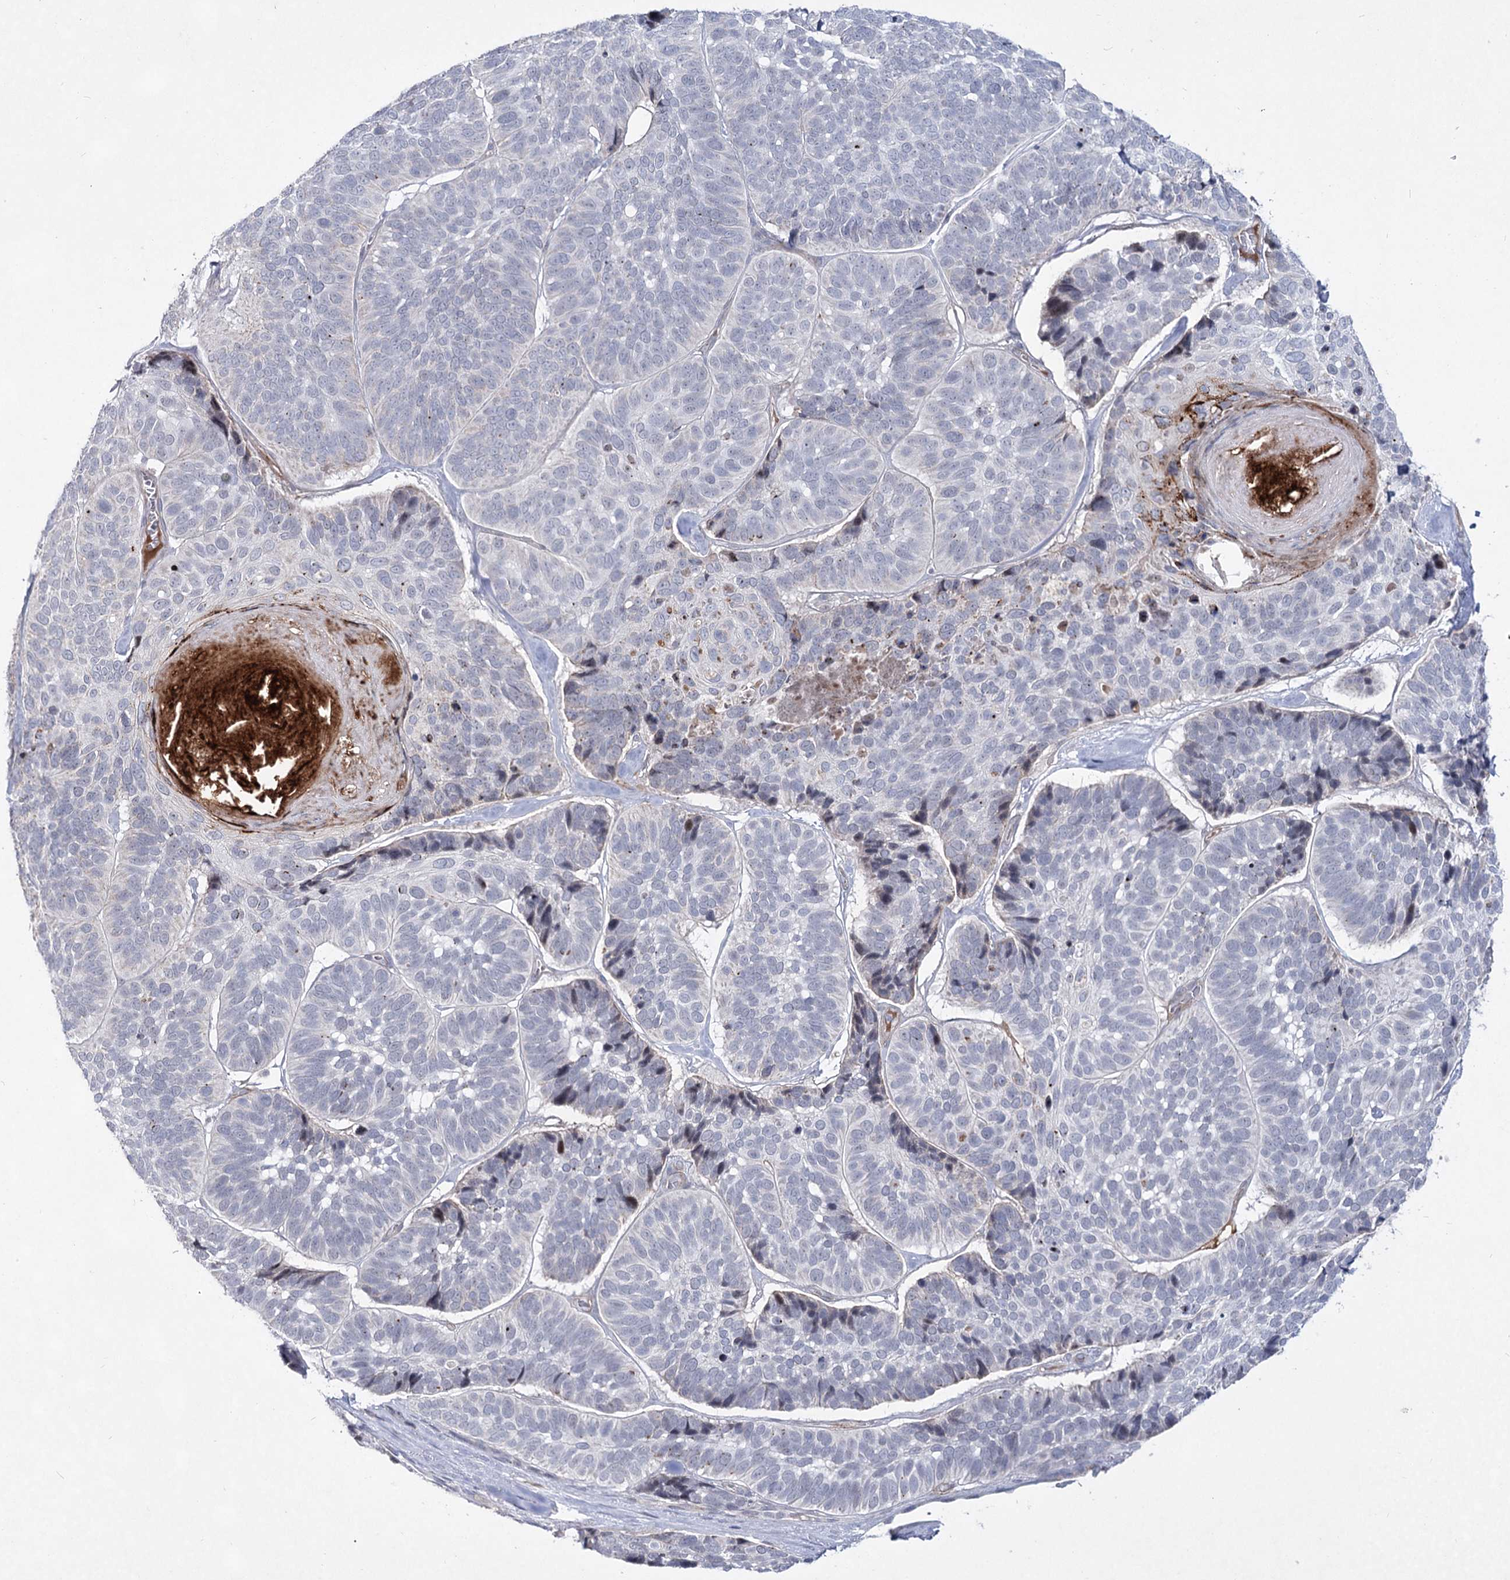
{"staining": {"intensity": "negative", "quantity": "none", "location": "none"}, "tissue": "skin cancer", "cell_type": "Tumor cells", "image_type": "cancer", "snomed": [{"axis": "morphology", "description": "Basal cell carcinoma"}, {"axis": "topography", "description": "Skin"}], "caption": "Histopathology image shows no significant protein positivity in tumor cells of basal cell carcinoma (skin).", "gene": "ATL2", "patient": {"sex": "male", "age": 62}}